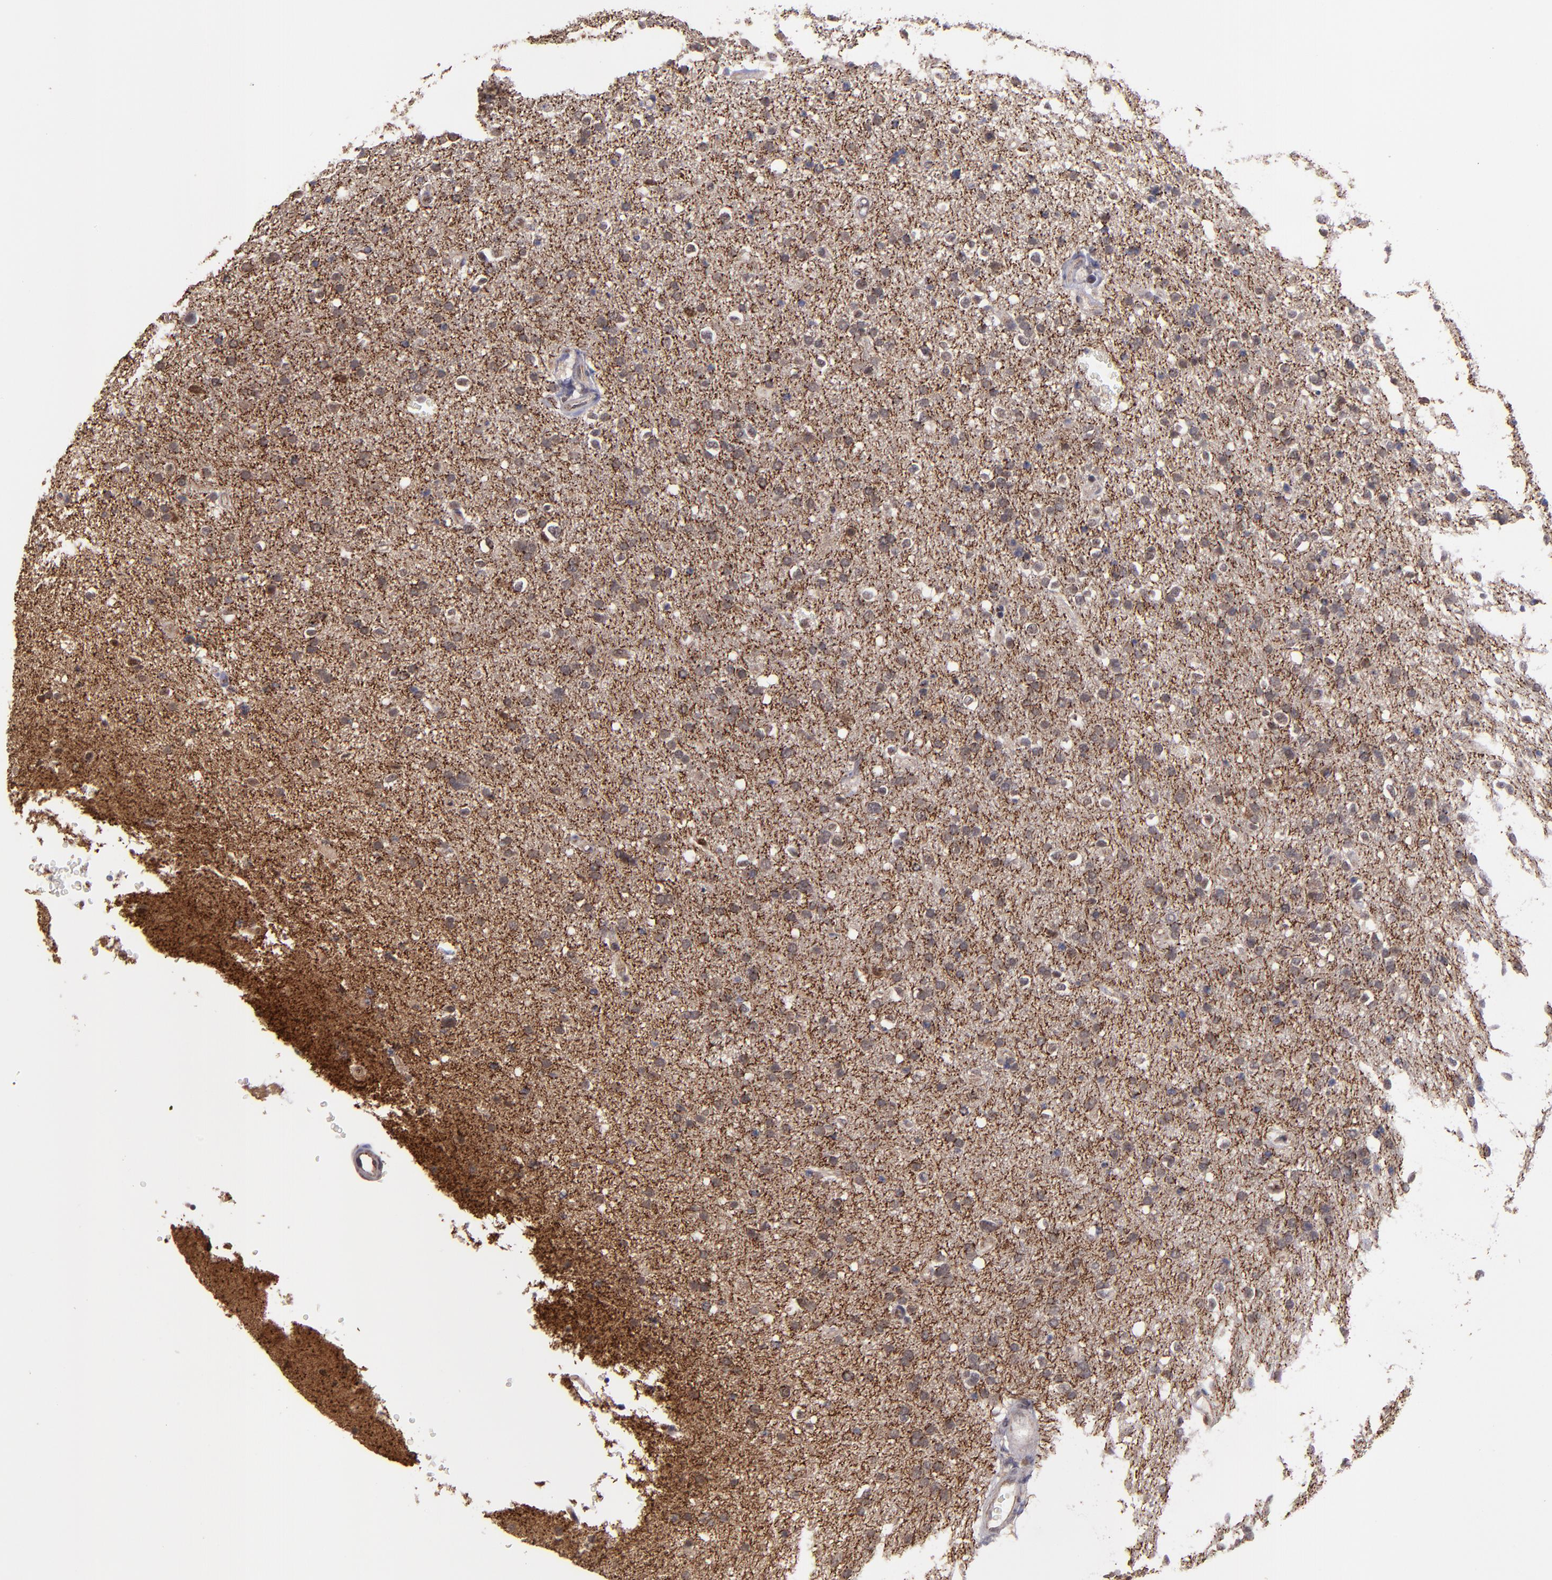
{"staining": {"intensity": "moderate", "quantity": "<25%", "location": "cytoplasmic/membranous"}, "tissue": "glioma", "cell_type": "Tumor cells", "image_type": "cancer", "snomed": [{"axis": "morphology", "description": "Glioma, malignant, High grade"}, {"axis": "topography", "description": "Brain"}], "caption": "The image displays immunohistochemical staining of high-grade glioma (malignant). There is moderate cytoplasmic/membranous staining is seen in about <25% of tumor cells. The protein is shown in brown color, while the nuclei are stained blue.", "gene": "SIPA1L1", "patient": {"sex": "male", "age": 33}}